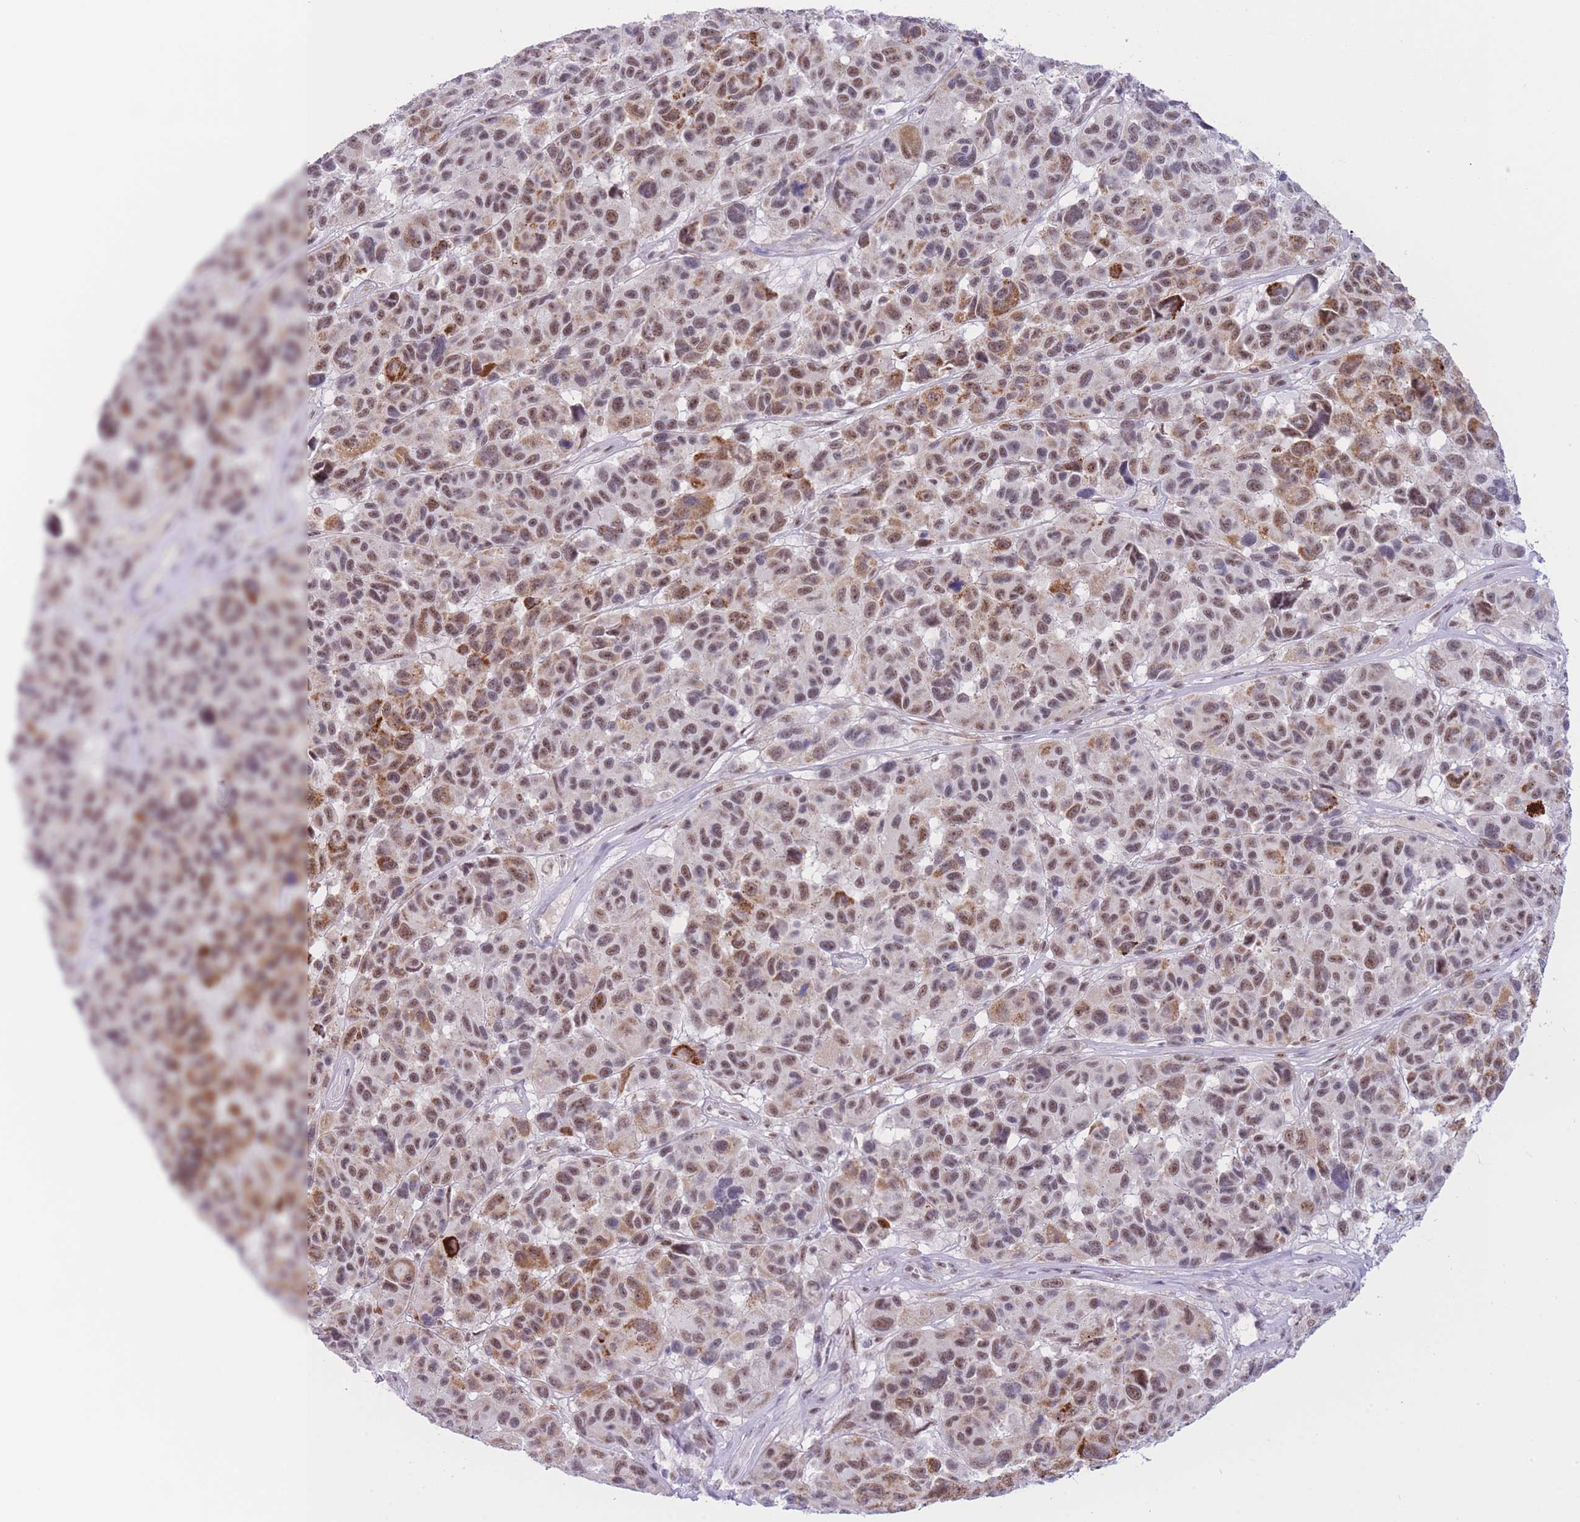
{"staining": {"intensity": "moderate", "quantity": "25%-75%", "location": "cytoplasmic/membranous,nuclear"}, "tissue": "melanoma", "cell_type": "Tumor cells", "image_type": "cancer", "snomed": [{"axis": "morphology", "description": "Malignant melanoma, NOS"}, {"axis": "topography", "description": "Skin"}], "caption": "Malignant melanoma tissue demonstrates moderate cytoplasmic/membranous and nuclear staining in about 25%-75% of tumor cells (Stains: DAB (3,3'-diaminobenzidine) in brown, nuclei in blue, Microscopy: brightfield microscopy at high magnification).", "gene": "CYP2B6", "patient": {"sex": "female", "age": 66}}